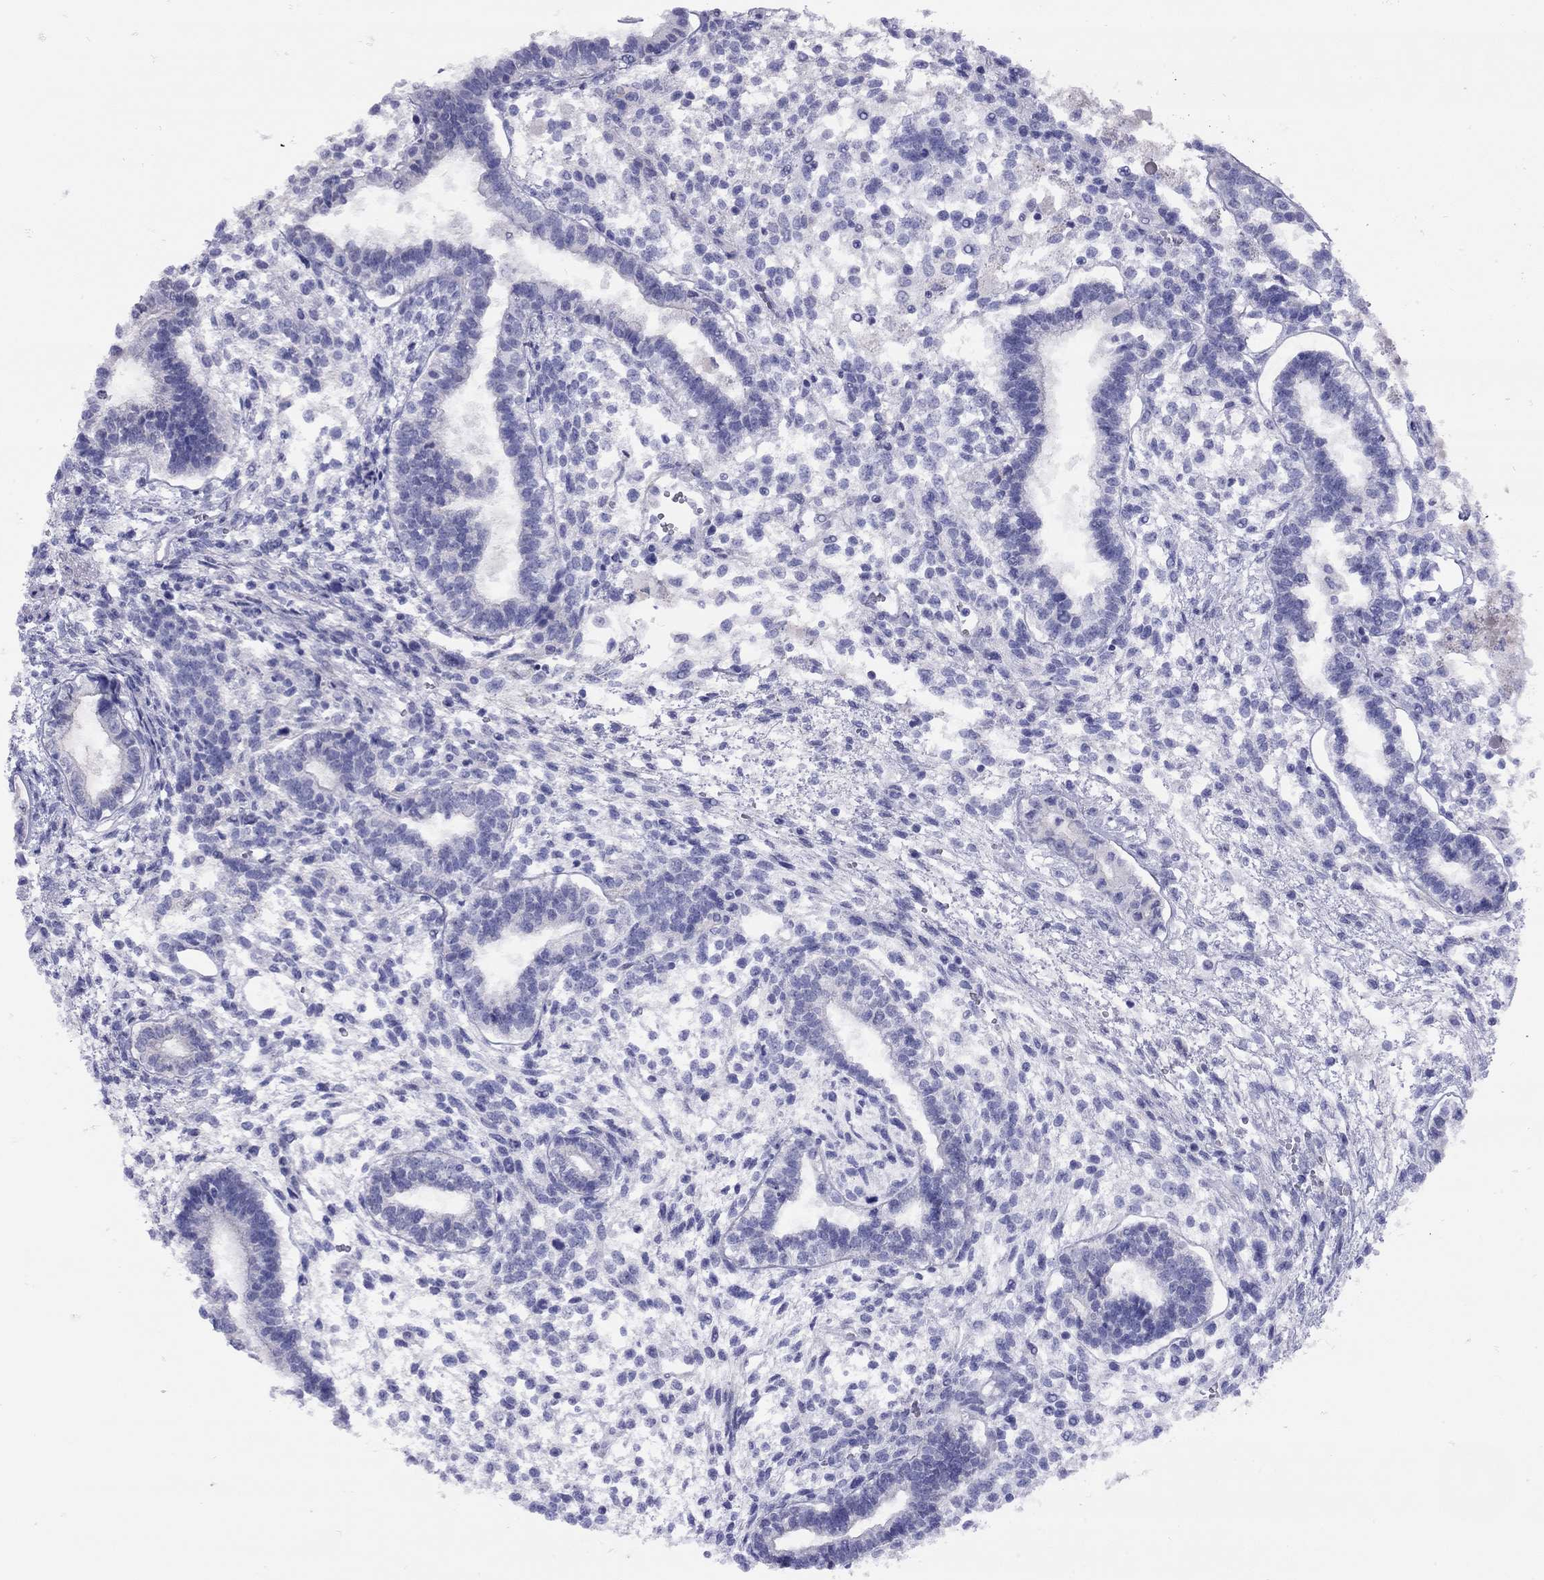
{"staining": {"intensity": "negative", "quantity": "none", "location": "none"}, "tissue": "testis cancer", "cell_type": "Tumor cells", "image_type": "cancer", "snomed": [{"axis": "morphology", "description": "Carcinoma, Embryonal, NOS"}, {"axis": "topography", "description": "Testis"}], "caption": "Immunohistochemical staining of human embryonal carcinoma (testis) exhibits no significant positivity in tumor cells.", "gene": "GRIA2", "patient": {"sex": "male", "age": 37}}